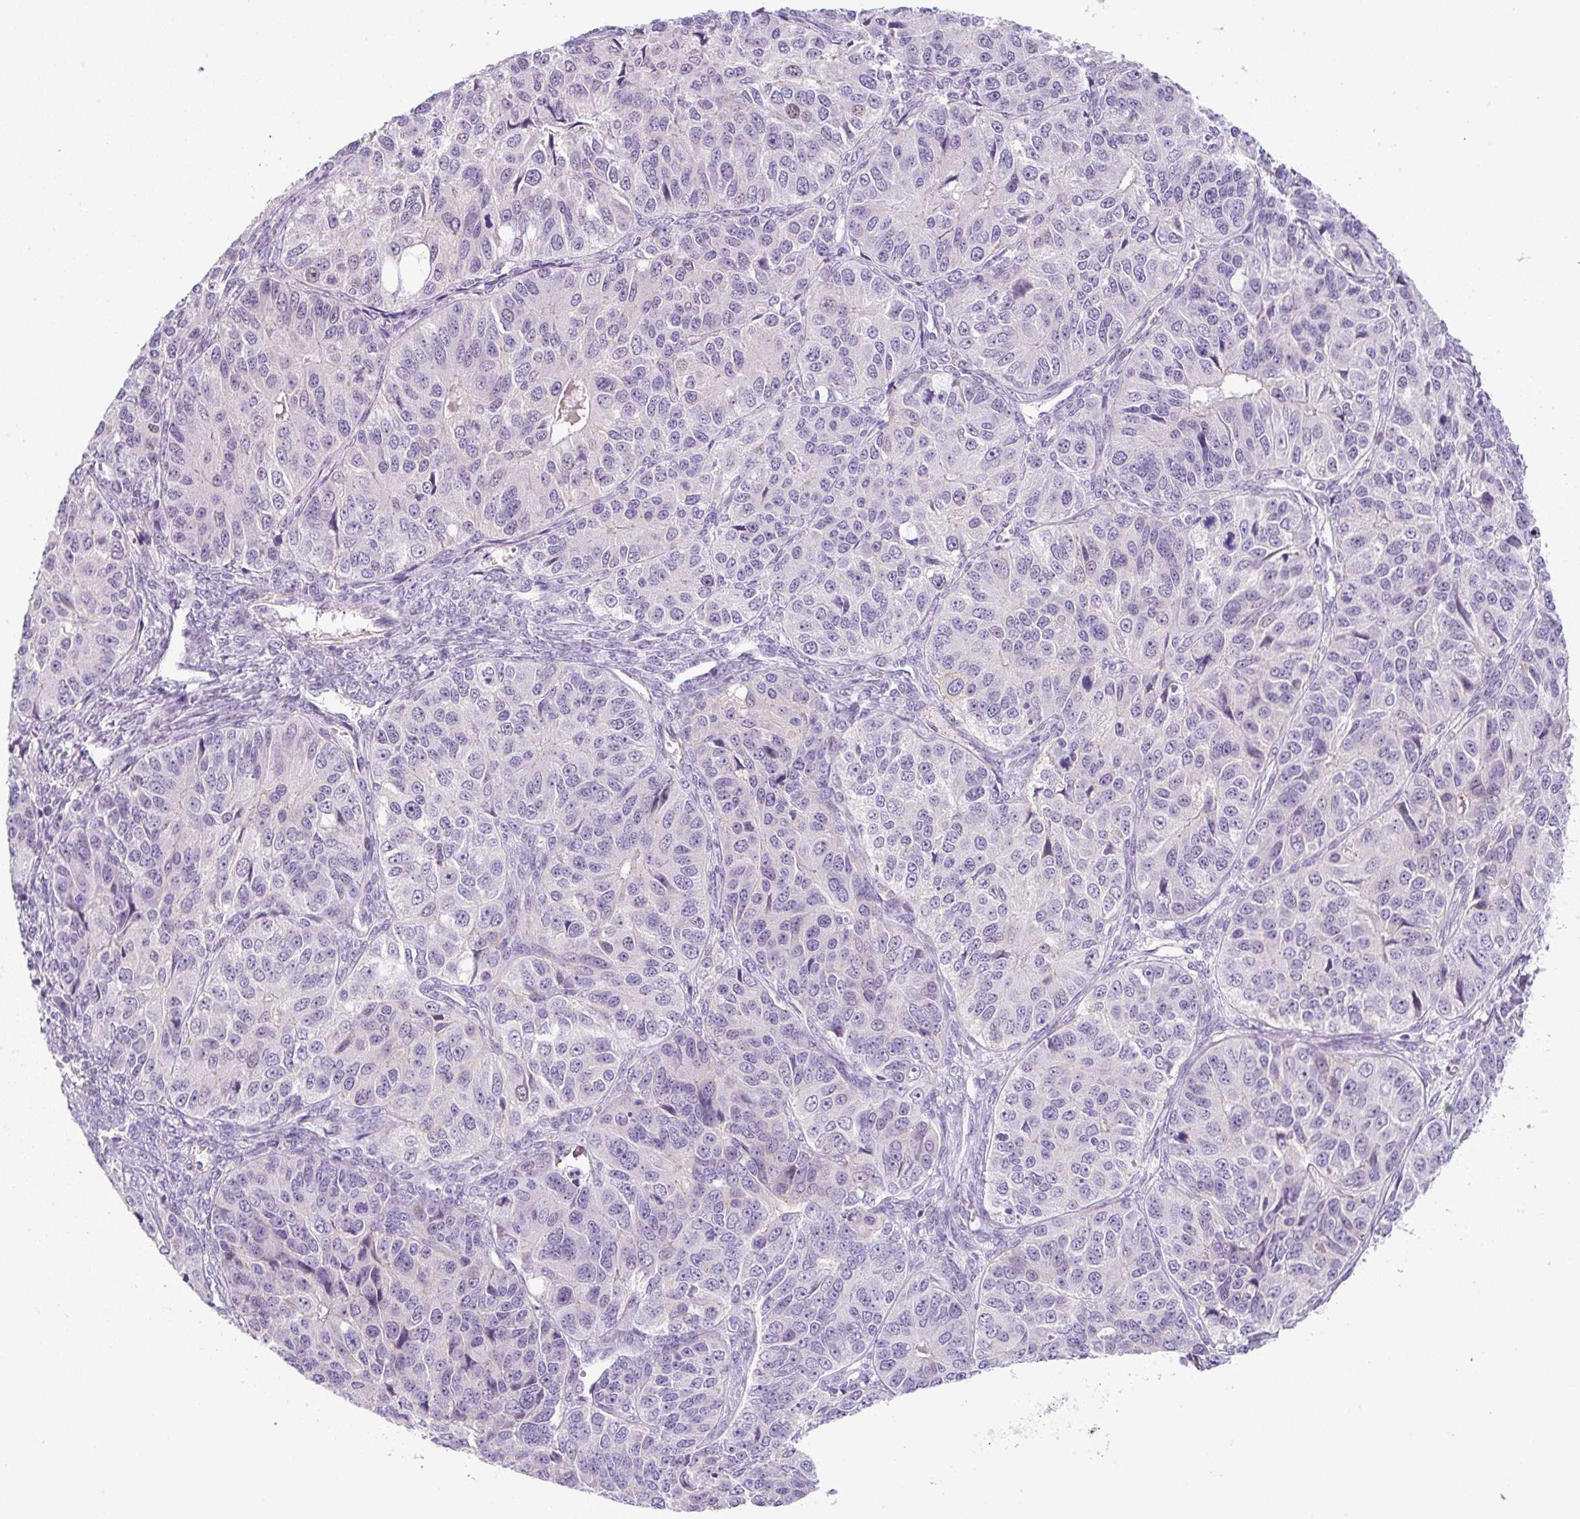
{"staining": {"intensity": "weak", "quantity": "<25%", "location": "nuclear"}, "tissue": "ovarian cancer", "cell_type": "Tumor cells", "image_type": "cancer", "snomed": [{"axis": "morphology", "description": "Carcinoma, endometroid"}, {"axis": "topography", "description": "Ovary"}], "caption": "Immunohistochemical staining of human ovarian endometroid carcinoma reveals no significant positivity in tumor cells. (DAB (3,3'-diaminobenzidine) IHC, high magnification).", "gene": "ADAMTS19", "patient": {"sex": "female", "age": 51}}